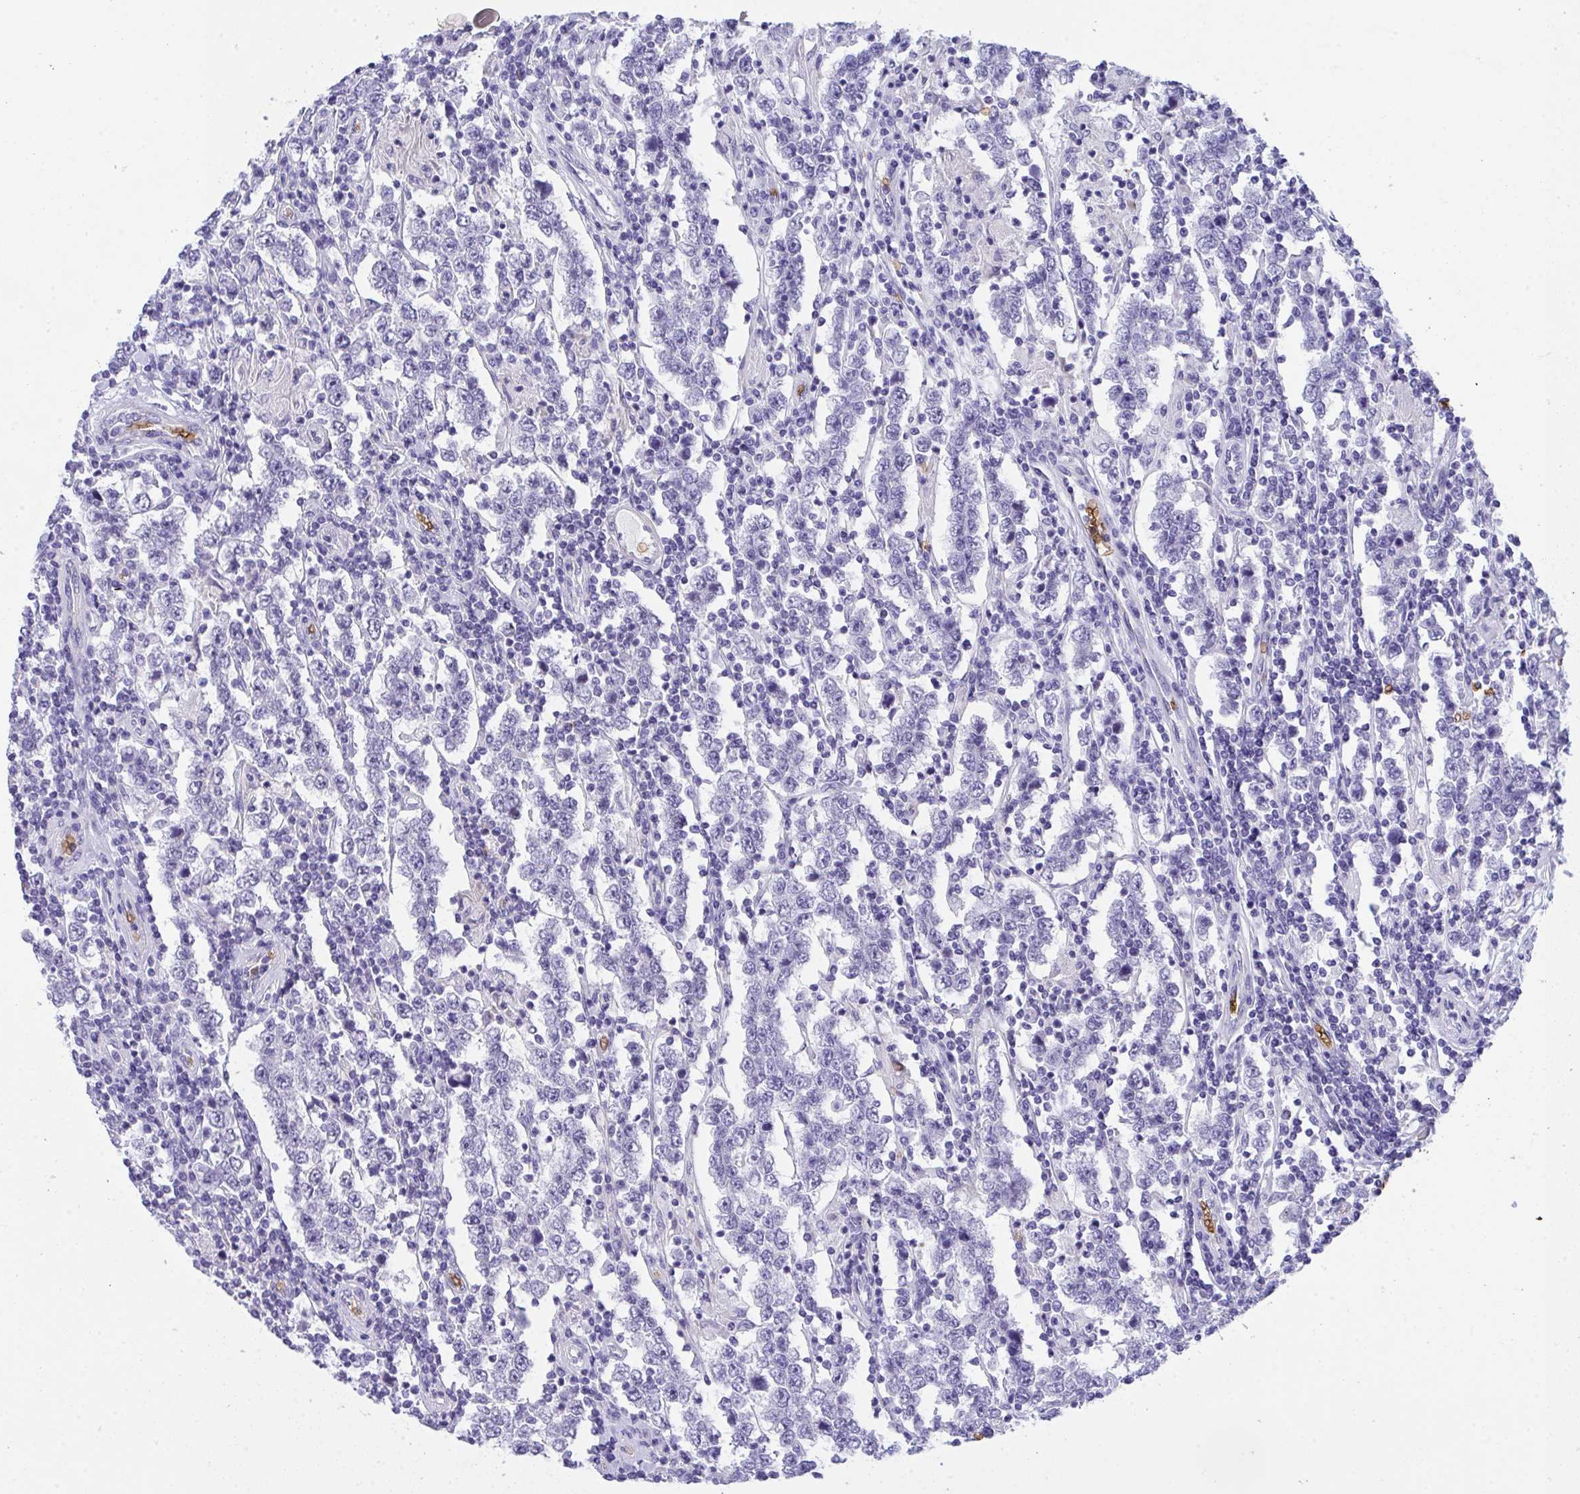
{"staining": {"intensity": "negative", "quantity": "none", "location": "none"}, "tissue": "testis cancer", "cell_type": "Tumor cells", "image_type": "cancer", "snomed": [{"axis": "morphology", "description": "Normal tissue, NOS"}, {"axis": "morphology", "description": "Urothelial carcinoma, High grade"}, {"axis": "morphology", "description": "Seminoma, NOS"}, {"axis": "morphology", "description": "Carcinoma, Embryonal, NOS"}, {"axis": "topography", "description": "Urinary bladder"}, {"axis": "topography", "description": "Testis"}], "caption": "A histopathology image of testis cancer stained for a protein demonstrates no brown staining in tumor cells. (DAB IHC visualized using brightfield microscopy, high magnification).", "gene": "ANK1", "patient": {"sex": "male", "age": 41}}